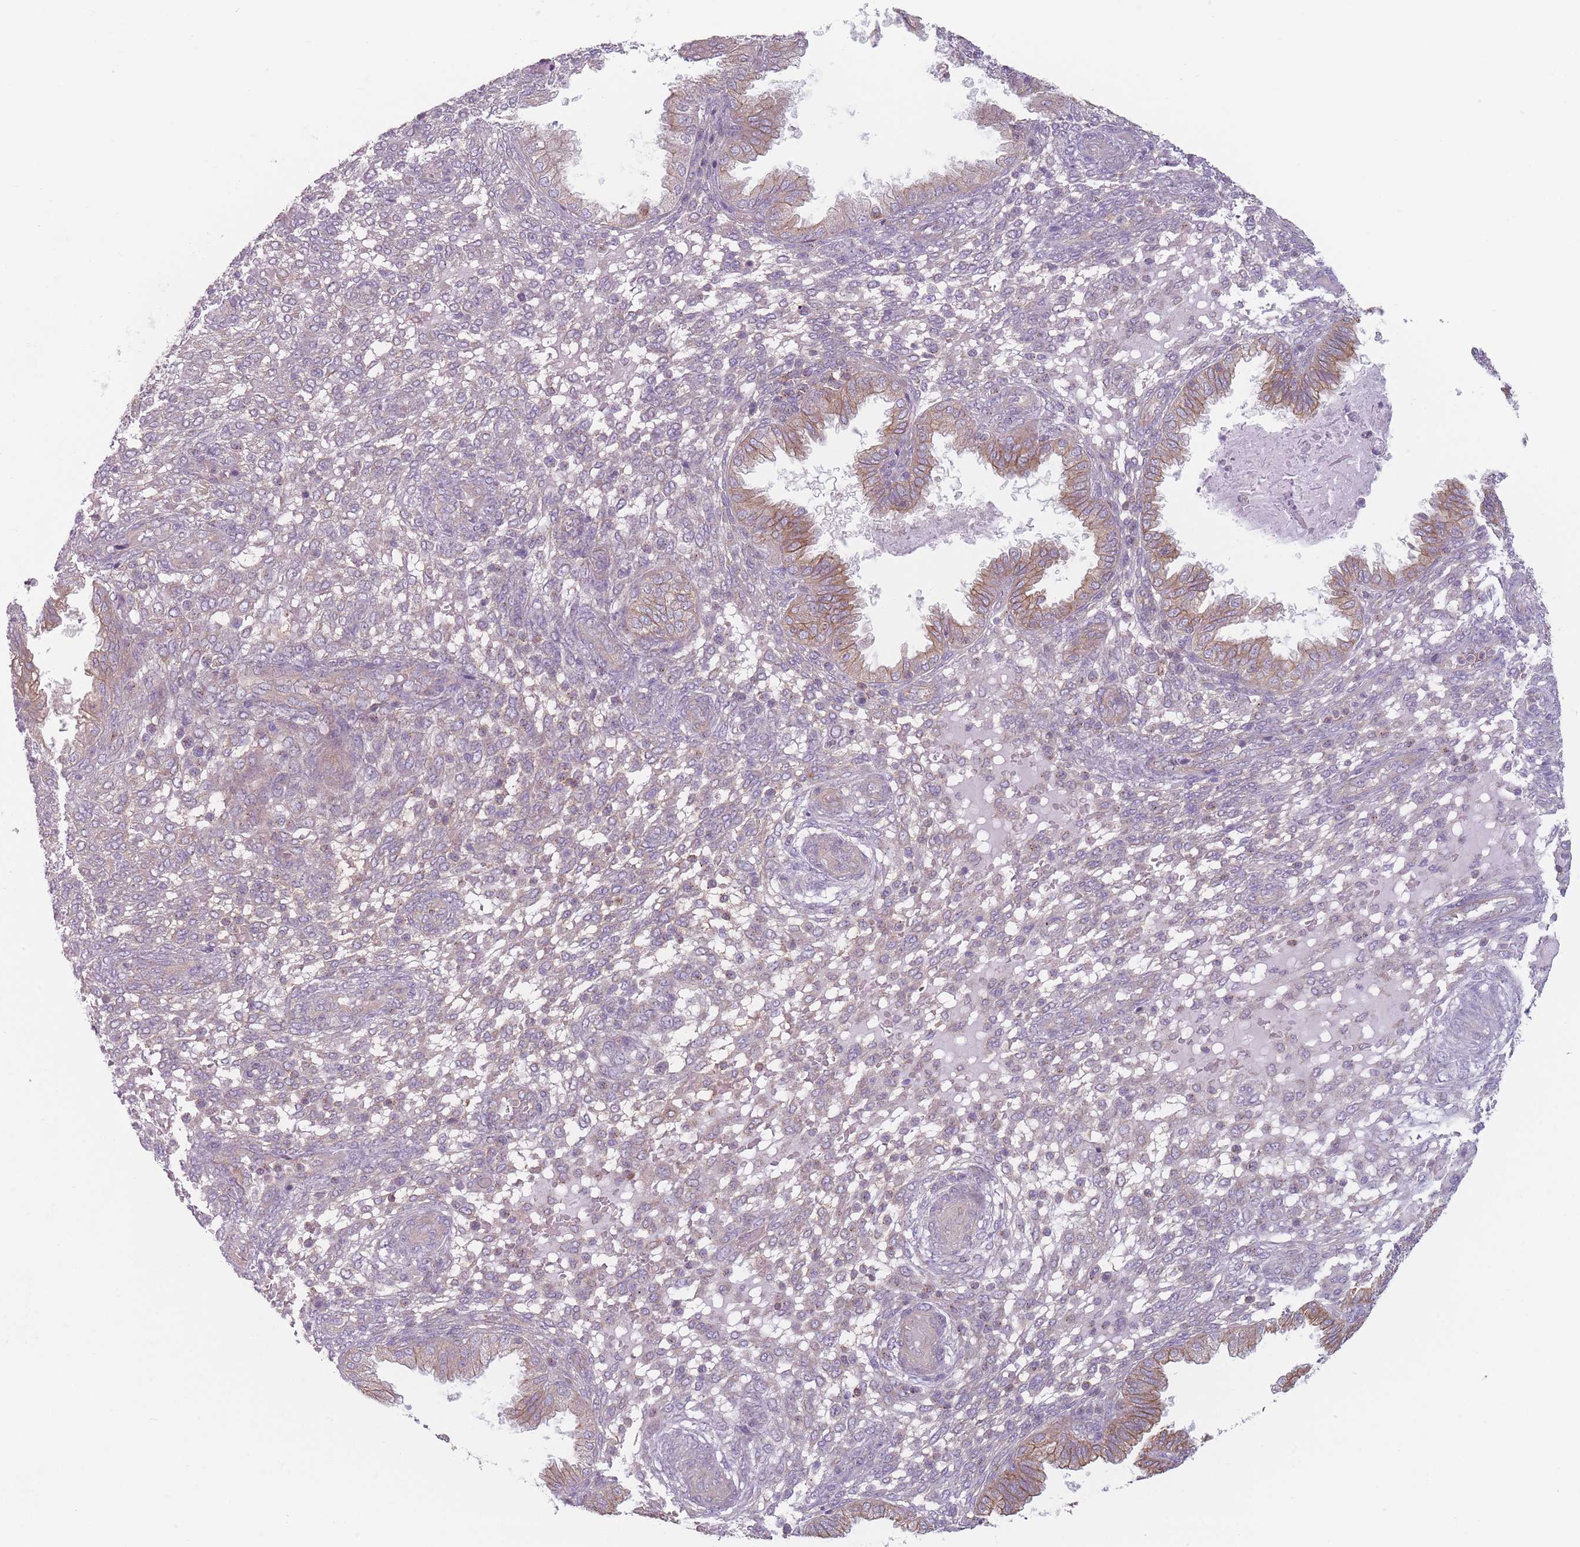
{"staining": {"intensity": "weak", "quantity": "<25%", "location": "cytoplasmic/membranous"}, "tissue": "endometrium", "cell_type": "Cells in endometrial stroma", "image_type": "normal", "snomed": [{"axis": "morphology", "description": "Normal tissue, NOS"}, {"axis": "topography", "description": "Endometrium"}], "caption": "Immunohistochemistry image of benign endometrium: human endometrium stained with DAB exhibits no significant protein expression in cells in endometrial stroma.", "gene": "HSBP1L1", "patient": {"sex": "female", "age": 33}}